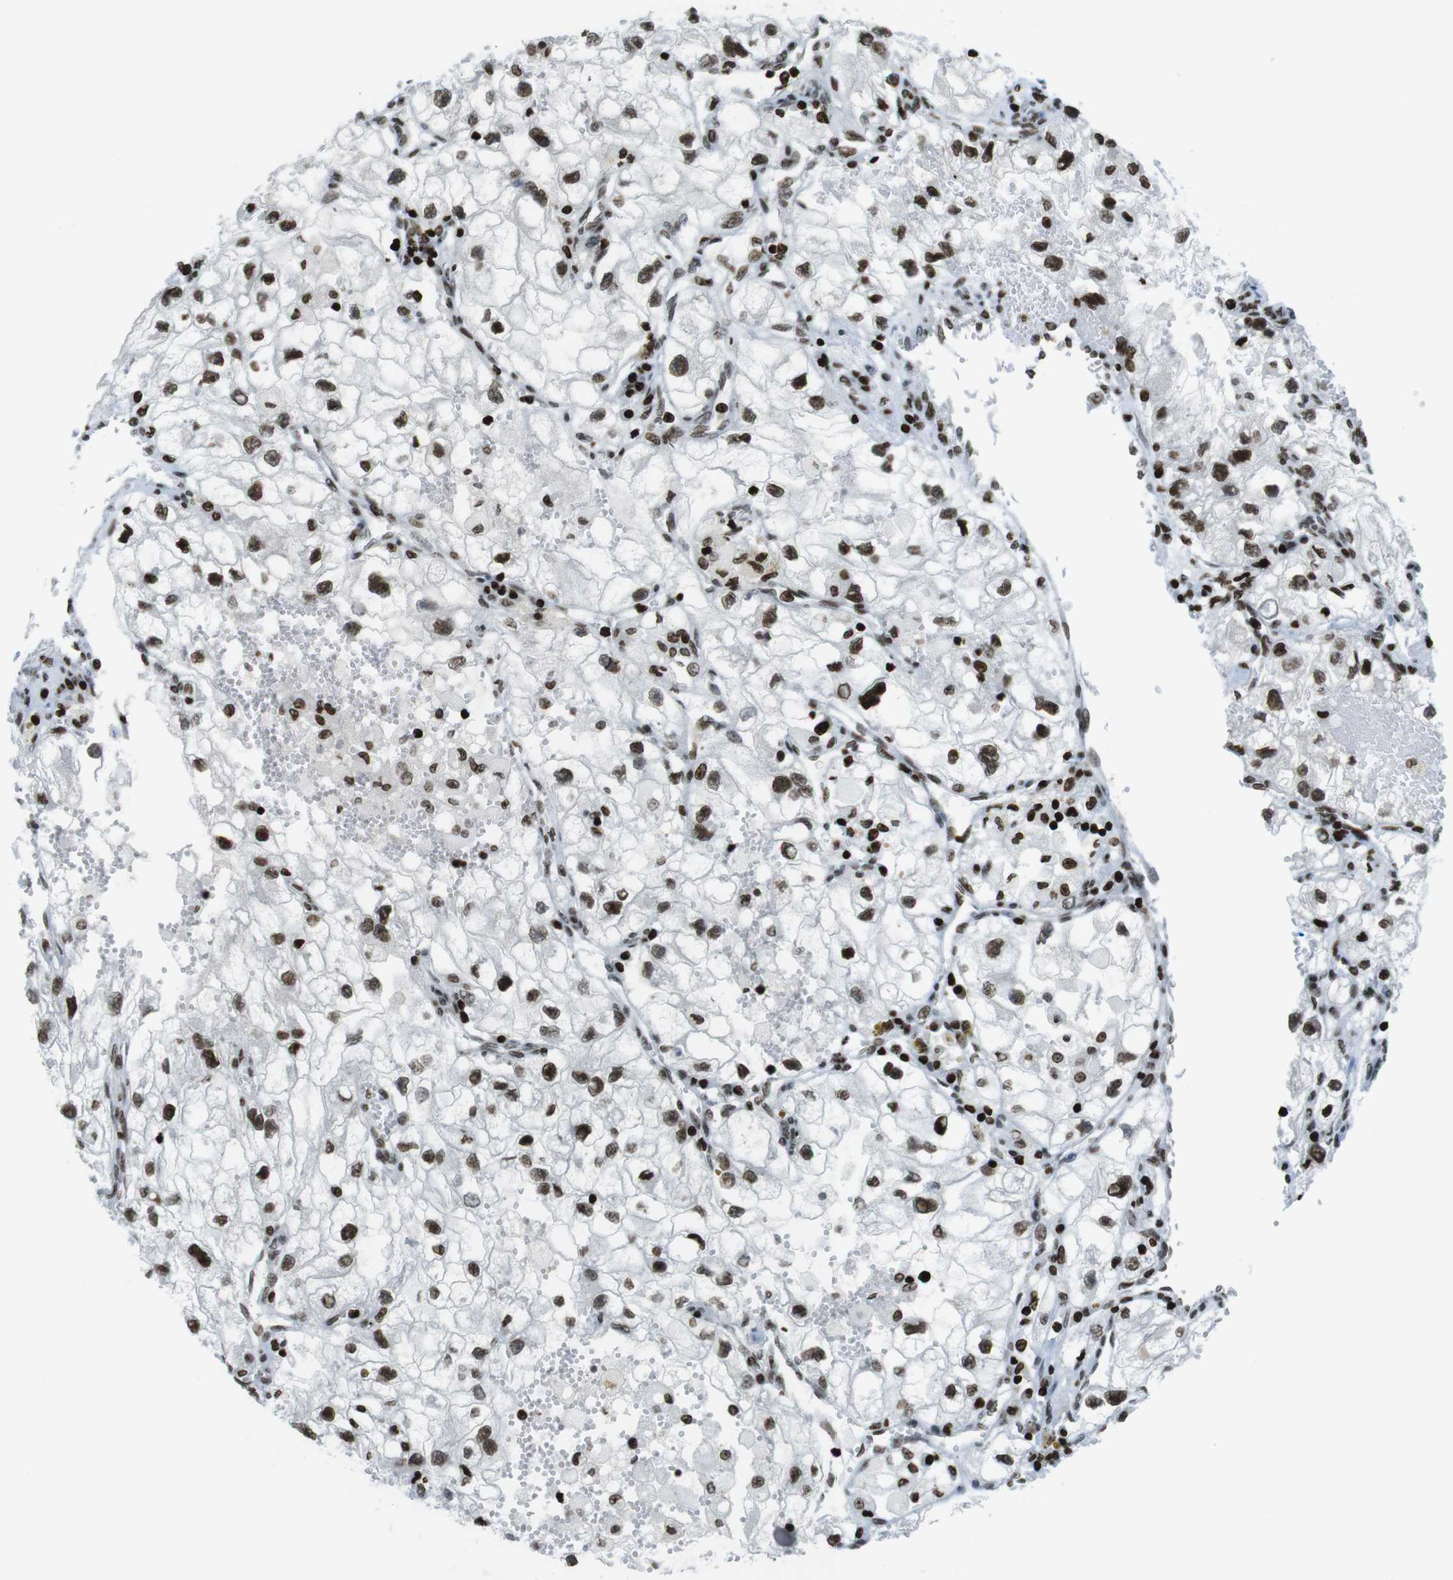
{"staining": {"intensity": "strong", "quantity": ">75%", "location": "nuclear"}, "tissue": "renal cancer", "cell_type": "Tumor cells", "image_type": "cancer", "snomed": [{"axis": "morphology", "description": "Adenocarcinoma, NOS"}, {"axis": "topography", "description": "Kidney"}], "caption": "Immunohistochemistry (DAB) staining of human adenocarcinoma (renal) exhibits strong nuclear protein expression in approximately >75% of tumor cells.", "gene": "H2AC8", "patient": {"sex": "female", "age": 70}}